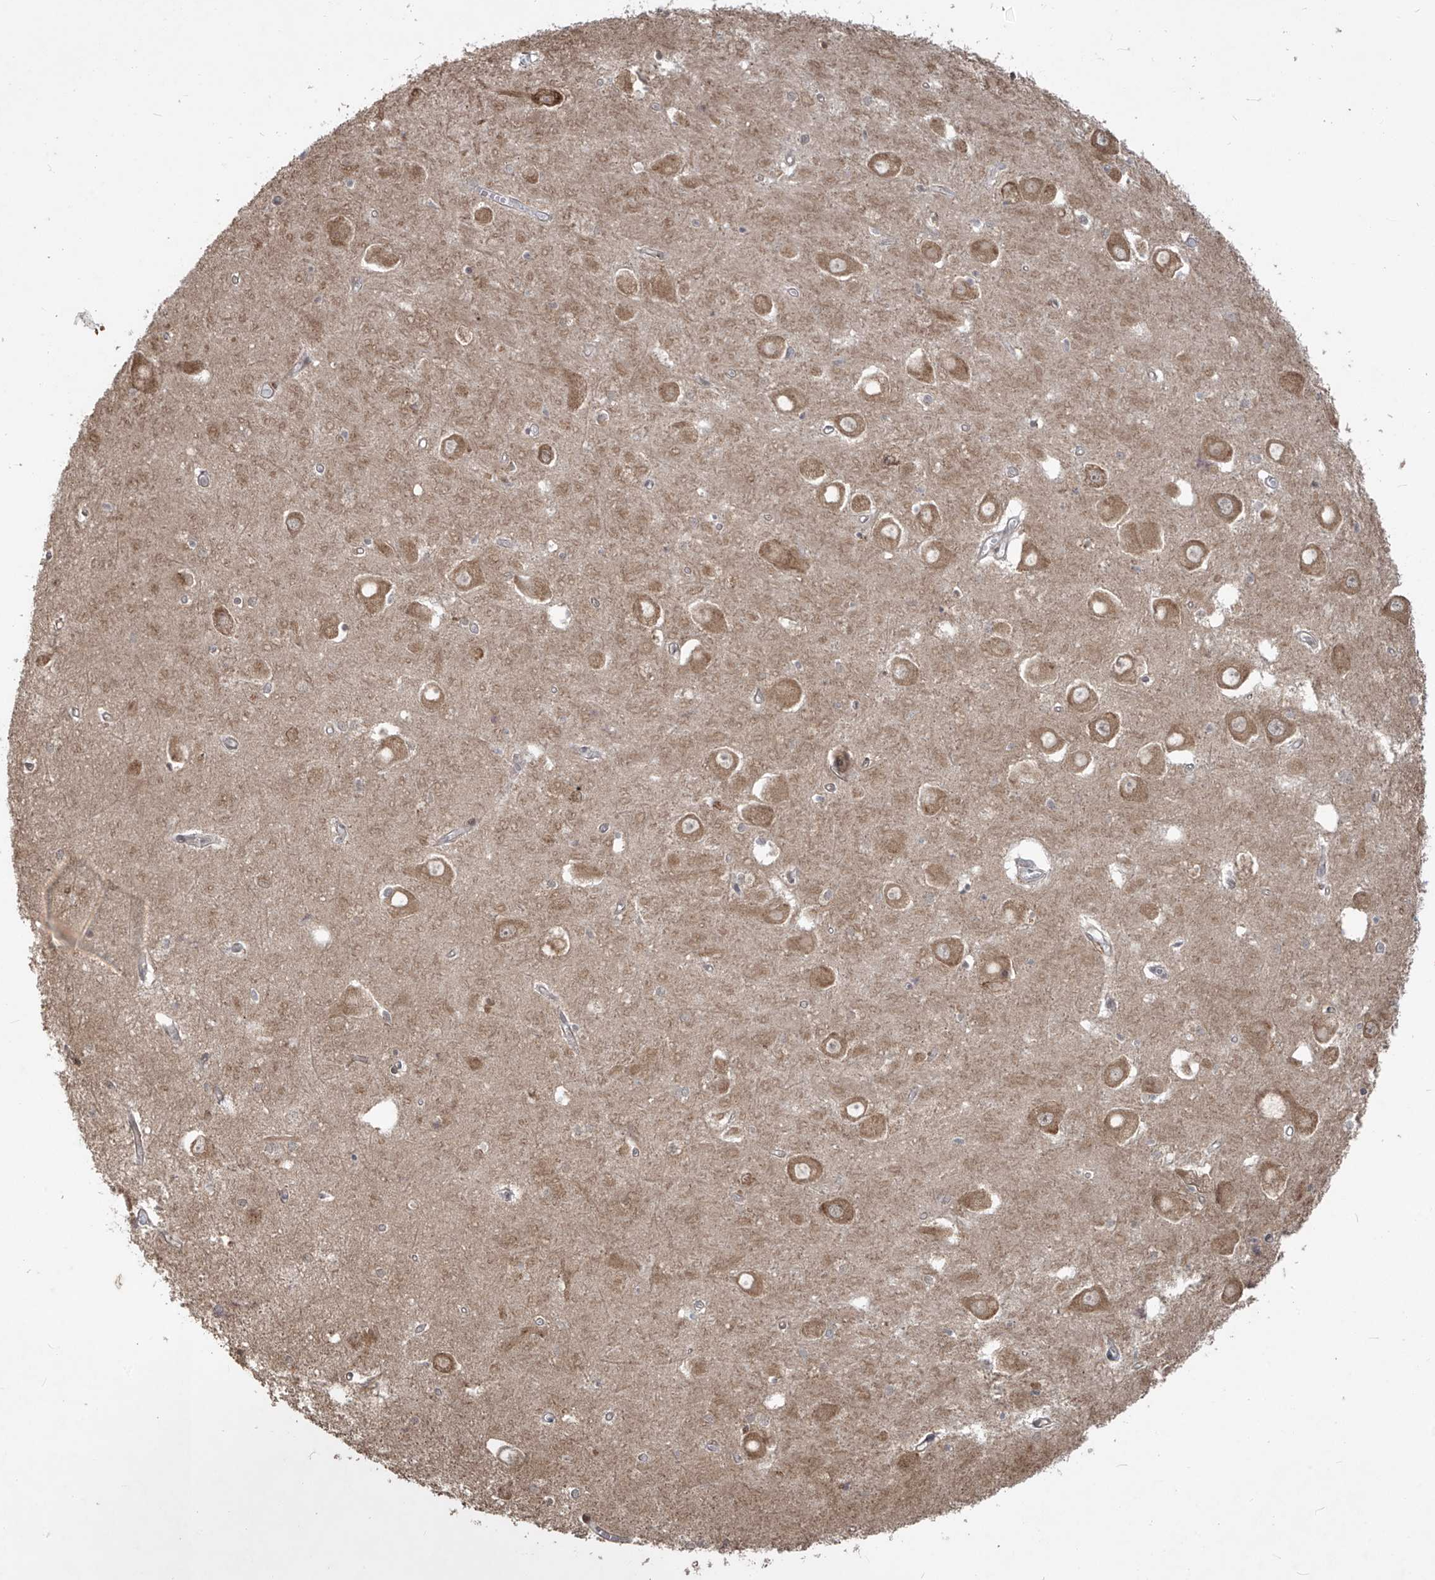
{"staining": {"intensity": "weak", "quantity": "<25%", "location": "cytoplasmic/membranous"}, "tissue": "hippocampus", "cell_type": "Glial cells", "image_type": "normal", "snomed": [{"axis": "morphology", "description": "Normal tissue, NOS"}, {"axis": "topography", "description": "Hippocampus"}], "caption": "This is an immunohistochemistry (IHC) photomicrograph of benign hippocampus. There is no staining in glial cells.", "gene": "PLEKHM3", "patient": {"sex": "male", "age": 70}}